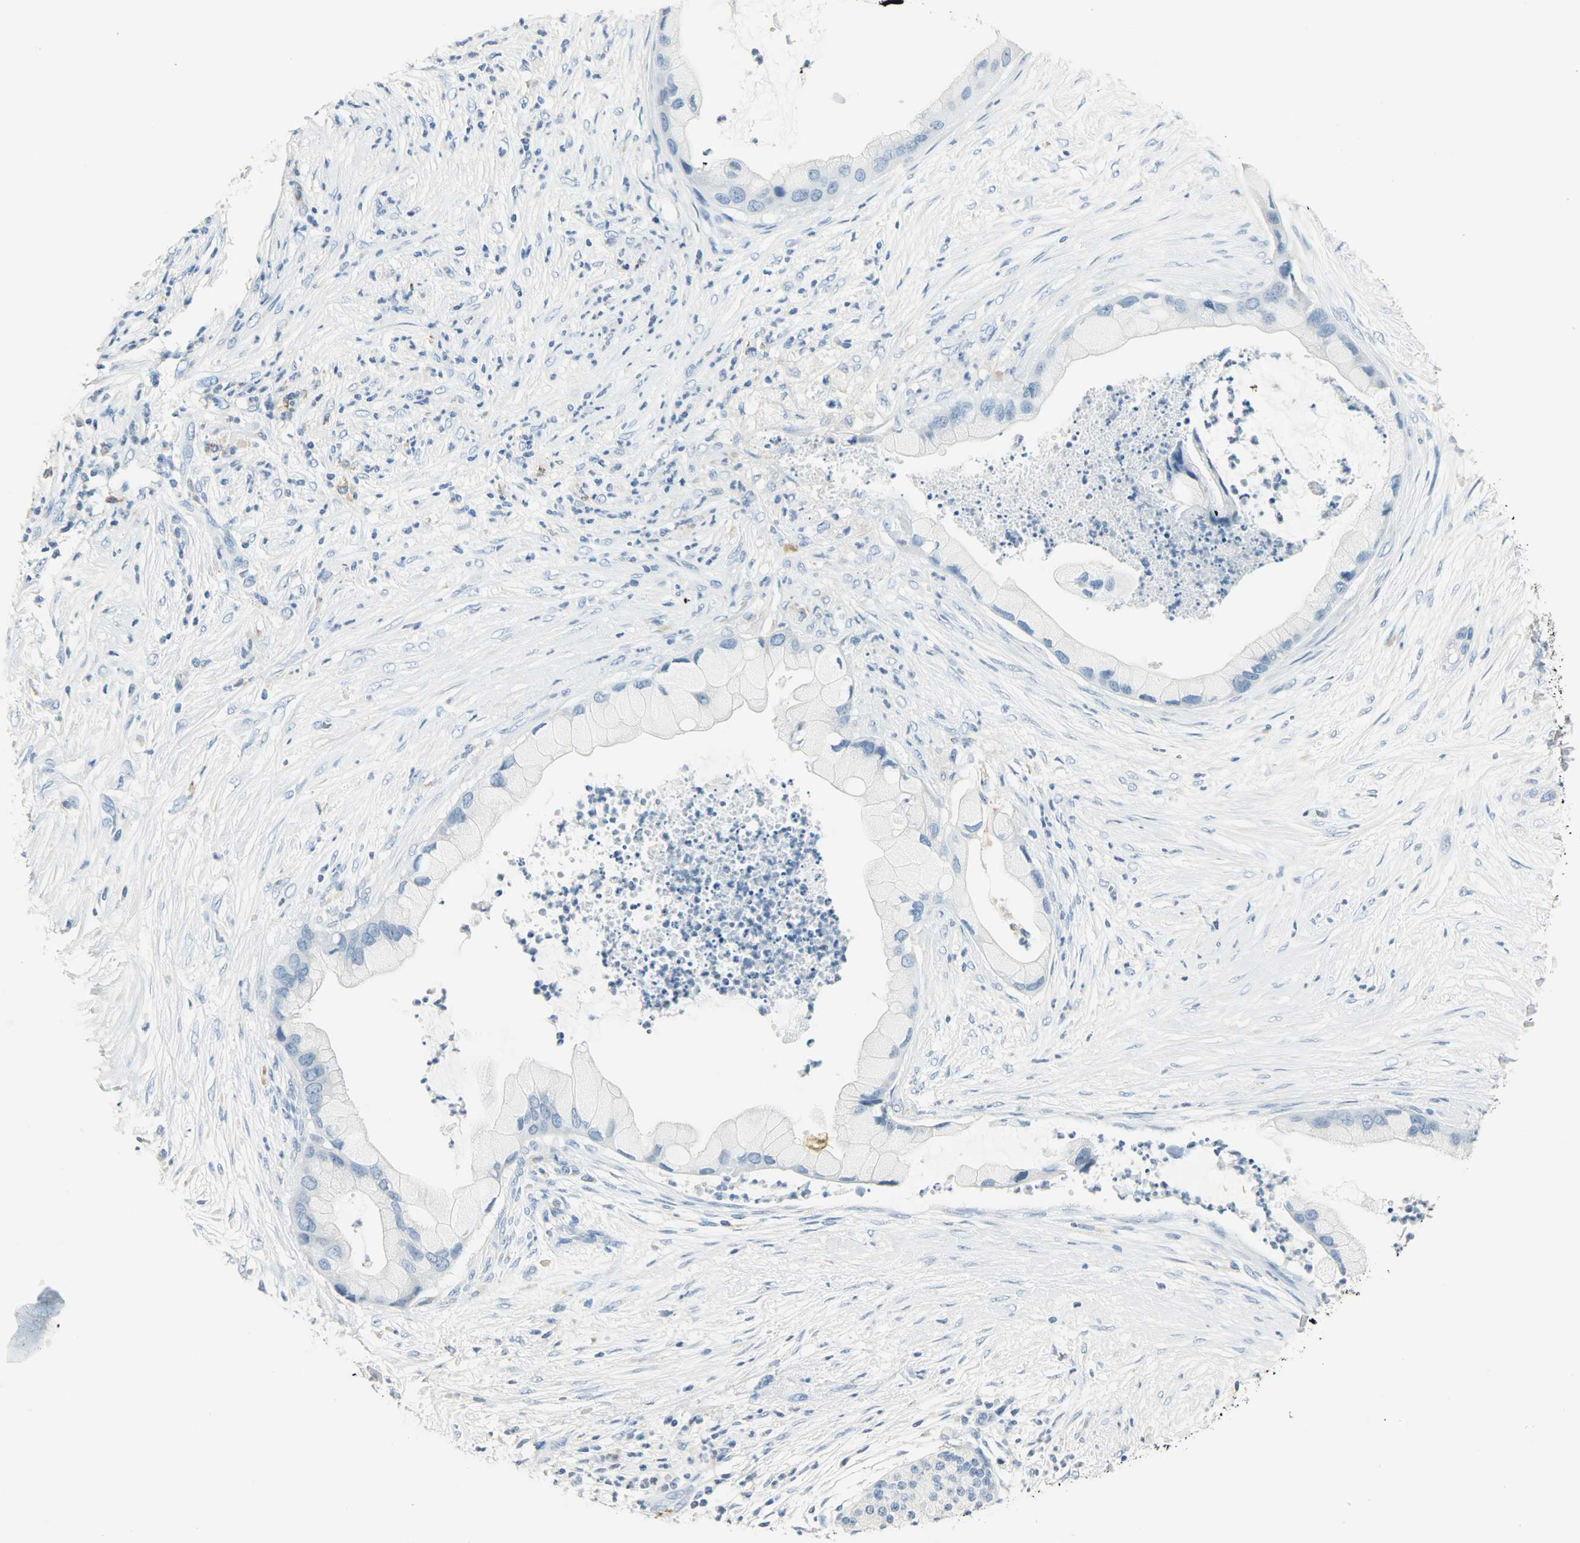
{"staining": {"intensity": "negative", "quantity": "none", "location": "none"}, "tissue": "pancreatic cancer", "cell_type": "Tumor cells", "image_type": "cancer", "snomed": [{"axis": "morphology", "description": "Adenocarcinoma, NOS"}, {"axis": "topography", "description": "Pancreas"}], "caption": "DAB immunohistochemical staining of human pancreatic adenocarcinoma reveals no significant expression in tumor cells.", "gene": "PTPN6", "patient": {"sex": "female", "age": 59}}